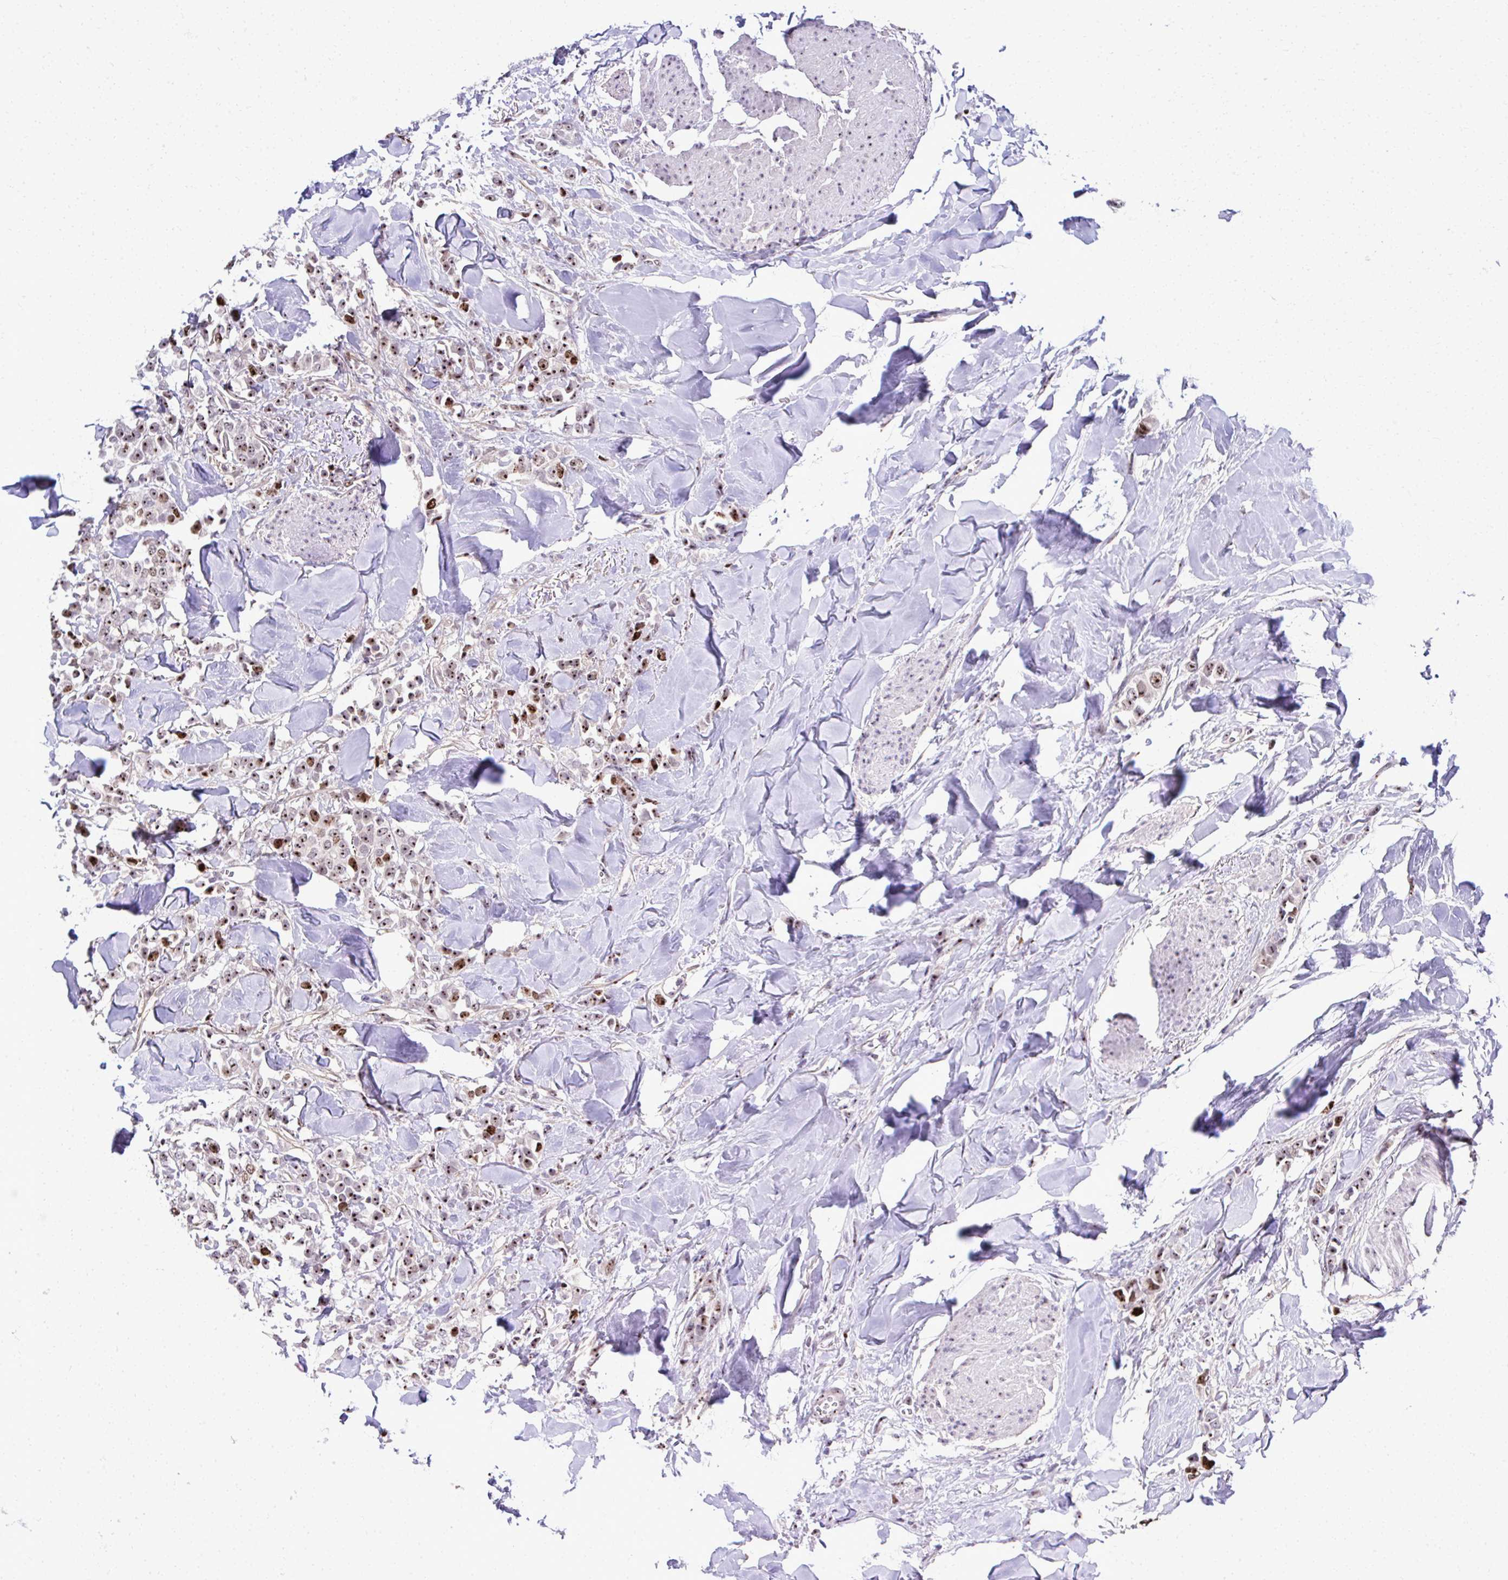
{"staining": {"intensity": "strong", "quantity": ">75%", "location": "nuclear"}, "tissue": "breast cancer", "cell_type": "Tumor cells", "image_type": "cancer", "snomed": [{"axis": "morphology", "description": "Lobular carcinoma"}, {"axis": "topography", "description": "Breast"}], "caption": "Breast cancer stained for a protein (brown) reveals strong nuclear positive positivity in approximately >75% of tumor cells.", "gene": "CEP72", "patient": {"sex": "female", "age": 91}}